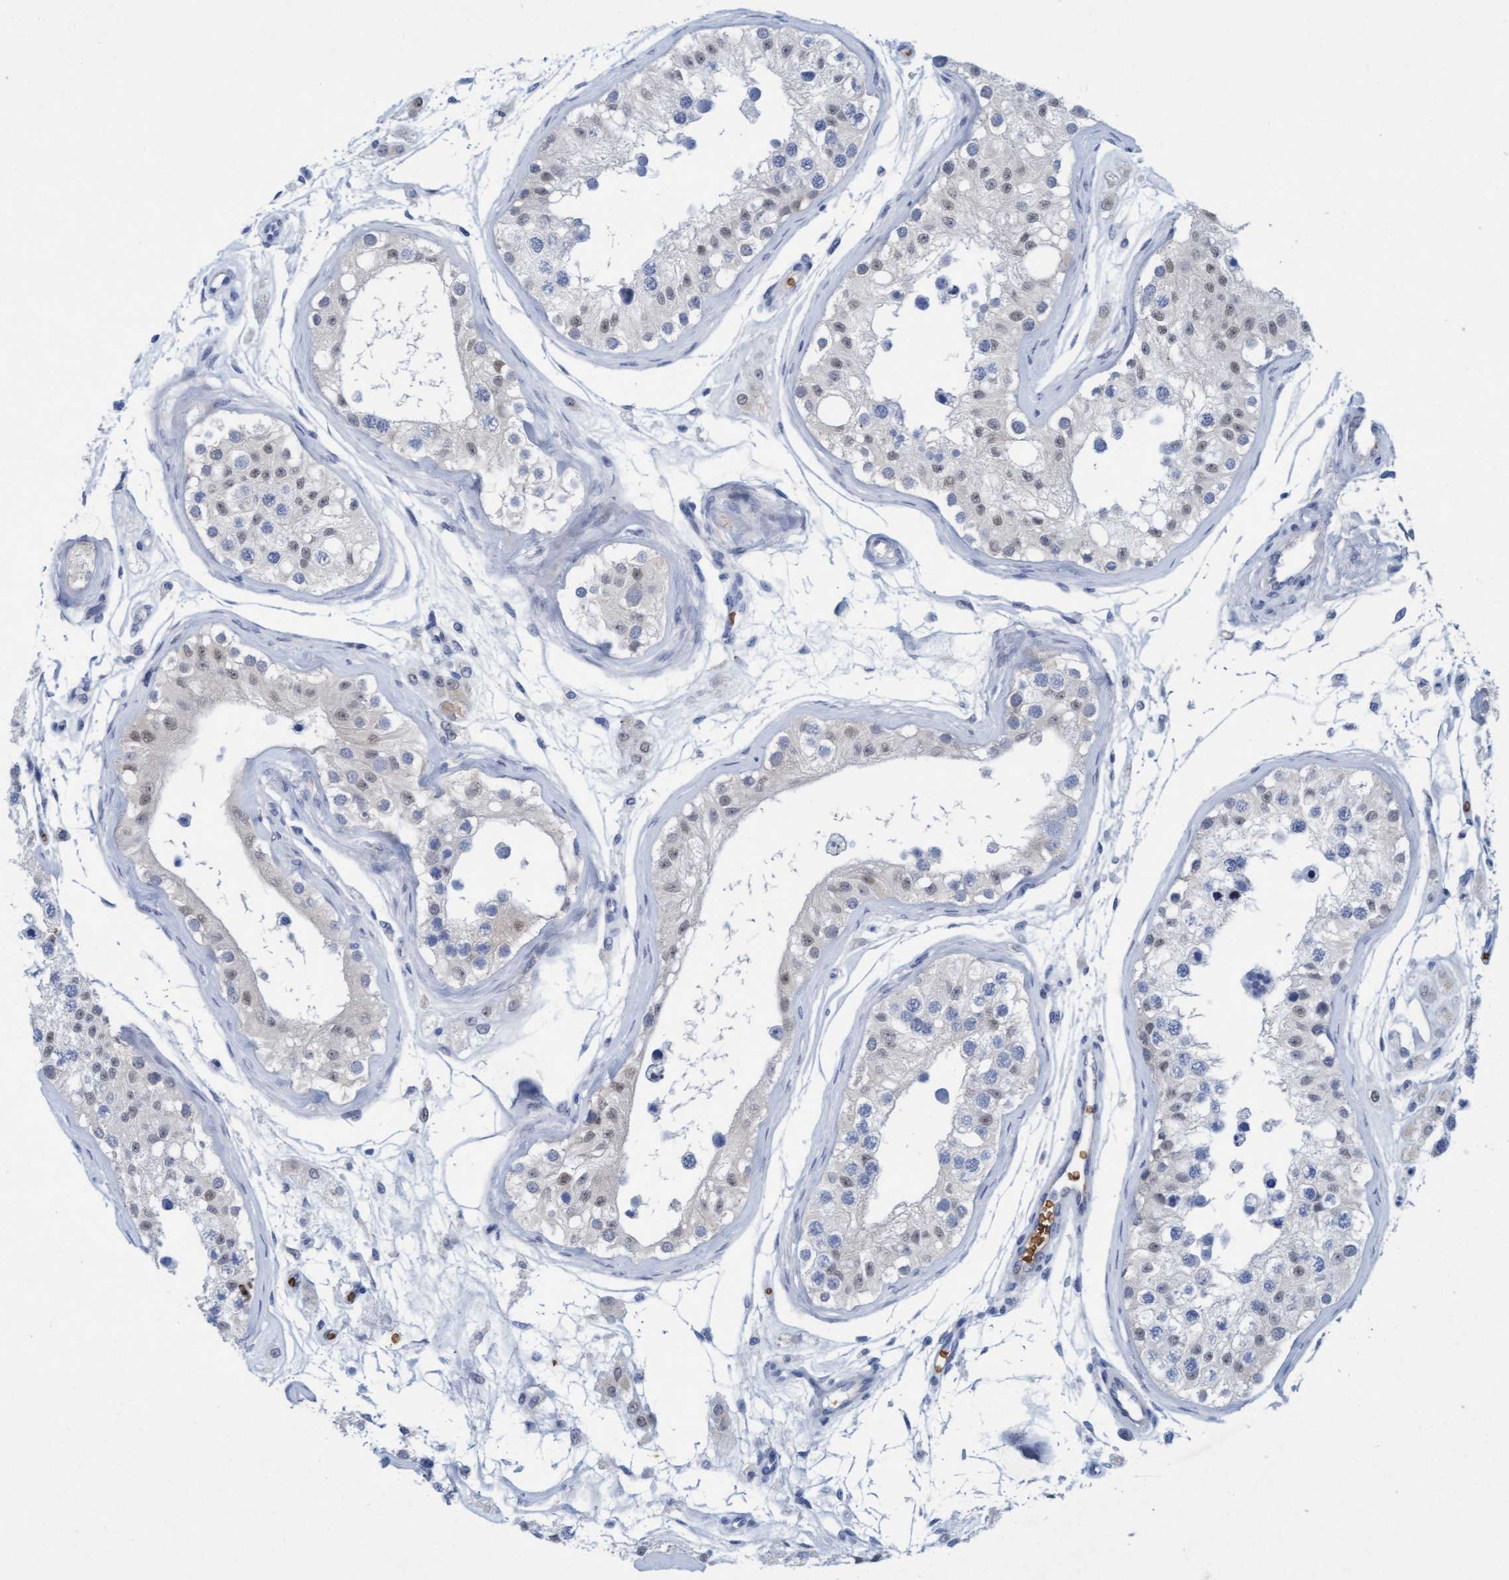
{"staining": {"intensity": "weak", "quantity": "25%-75%", "location": "cytoplasmic/membranous,nuclear"}, "tissue": "testis", "cell_type": "Cells in seminiferous ducts", "image_type": "normal", "snomed": [{"axis": "morphology", "description": "Normal tissue, NOS"}, {"axis": "morphology", "description": "Adenocarcinoma, metastatic, NOS"}, {"axis": "topography", "description": "Testis"}], "caption": "Testis stained with DAB (3,3'-diaminobenzidine) immunohistochemistry reveals low levels of weak cytoplasmic/membranous,nuclear expression in about 25%-75% of cells in seminiferous ducts. The protein of interest is shown in brown color, while the nuclei are stained blue.", "gene": "SPEM2", "patient": {"sex": "male", "age": 26}}